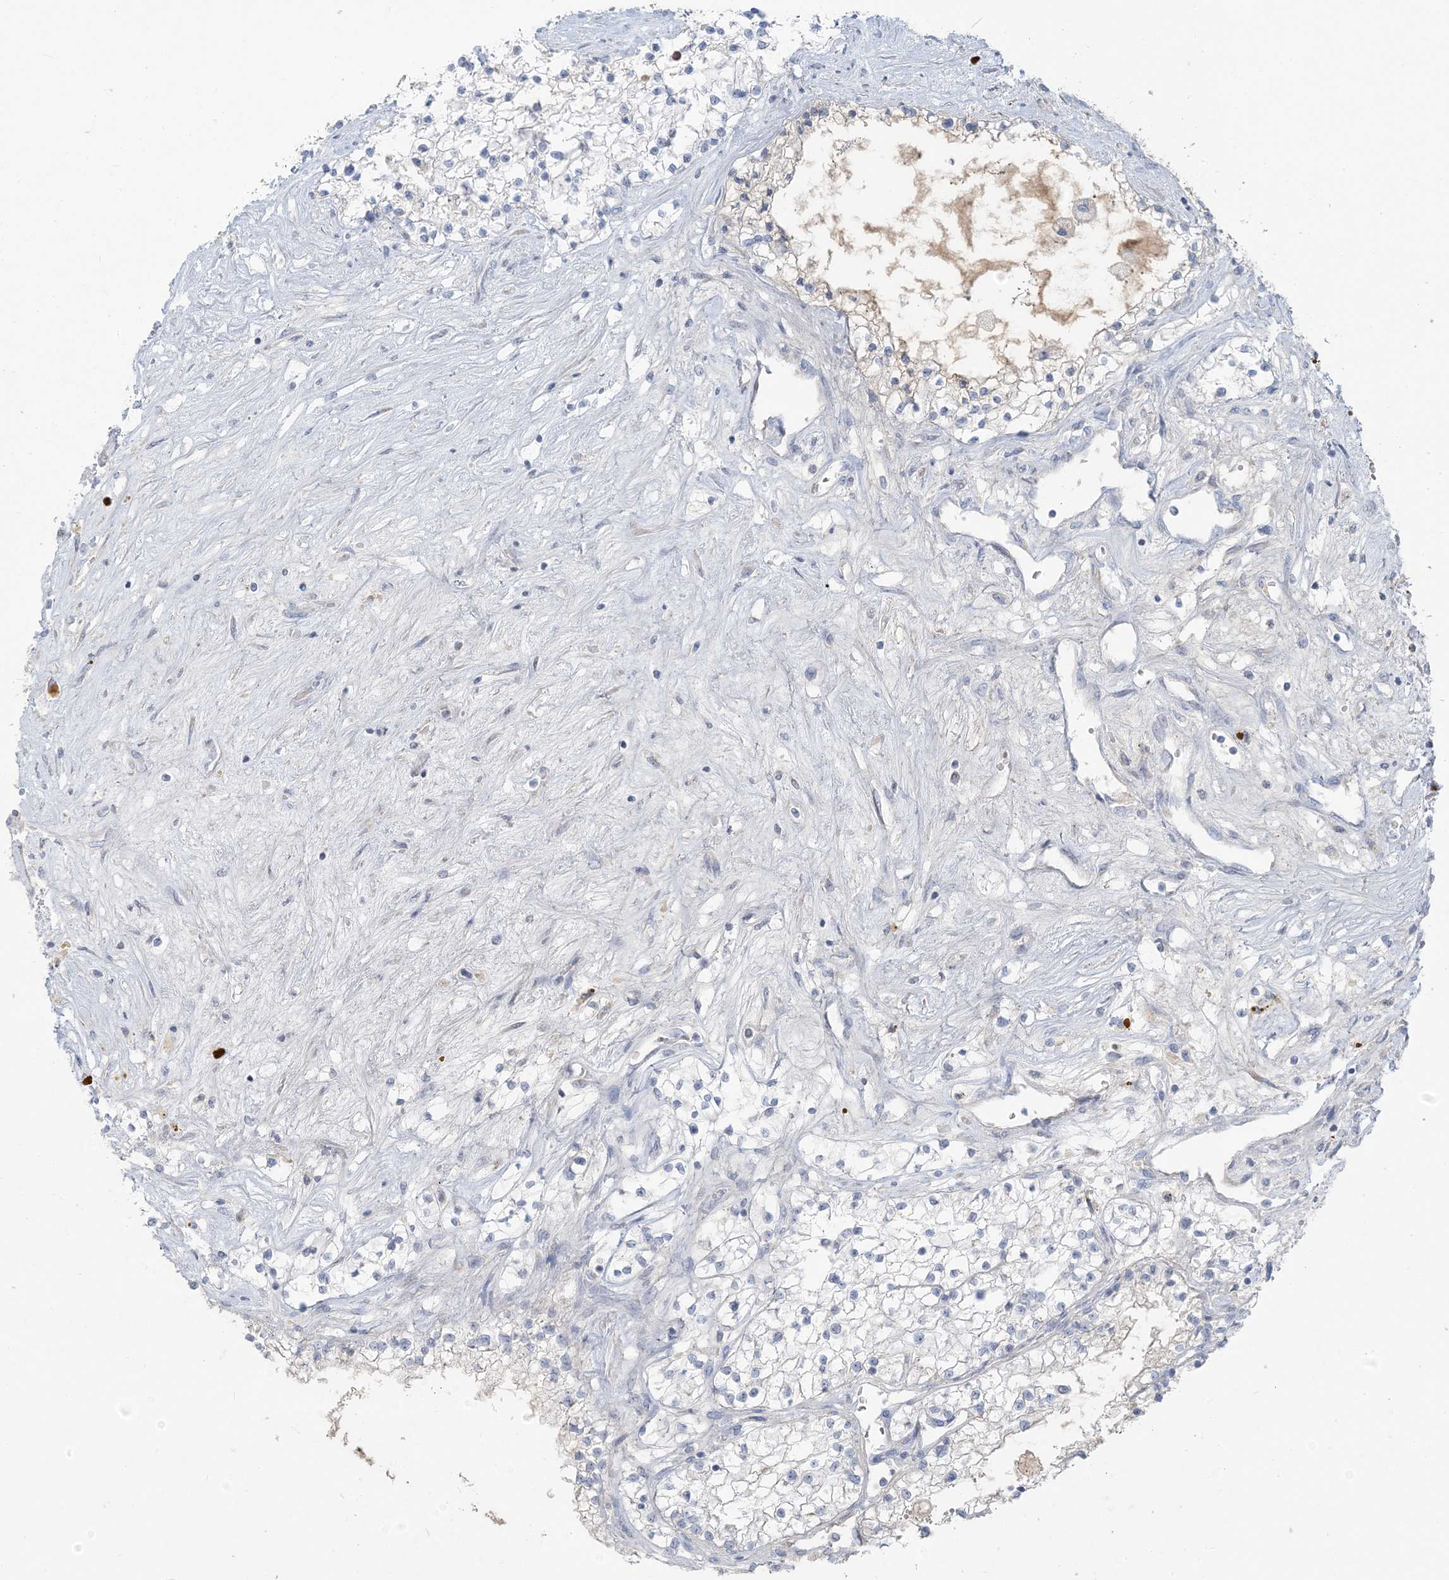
{"staining": {"intensity": "negative", "quantity": "none", "location": "none"}, "tissue": "renal cancer", "cell_type": "Tumor cells", "image_type": "cancer", "snomed": [{"axis": "morphology", "description": "Normal tissue, NOS"}, {"axis": "morphology", "description": "Adenocarcinoma, NOS"}, {"axis": "topography", "description": "Kidney"}], "caption": "Adenocarcinoma (renal) stained for a protein using IHC exhibits no staining tumor cells.", "gene": "SCML1", "patient": {"sex": "male", "age": 68}}